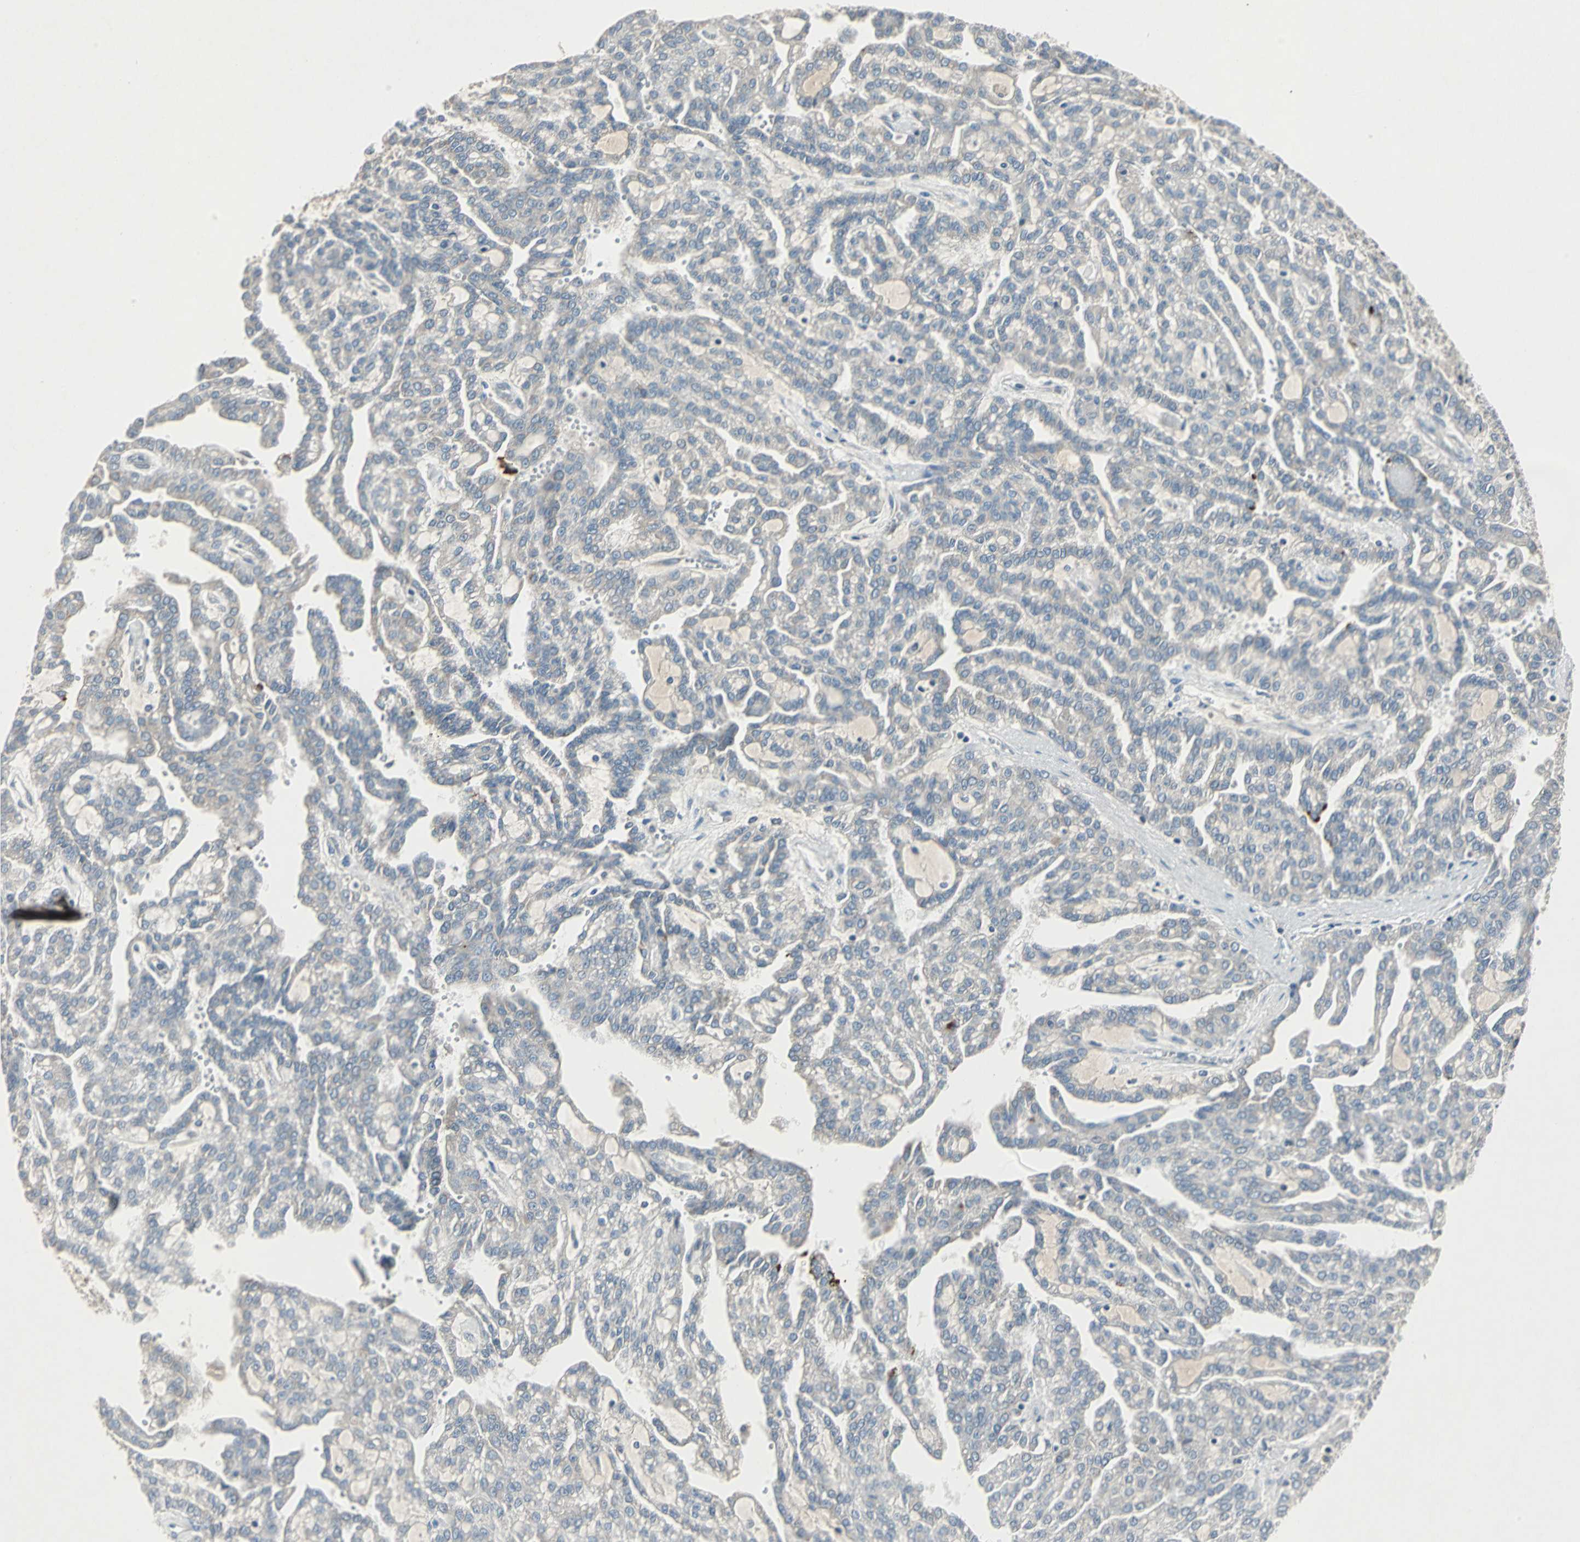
{"staining": {"intensity": "weak", "quantity": "<25%", "location": "cytoplasmic/membranous"}, "tissue": "renal cancer", "cell_type": "Tumor cells", "image_type": "cancer", "snomed": [{"axis": "morphology", "description": "Adenocarcinoma, NOS"}, {"axis": "topography", "description": "Kidney"}], "caption": "A photomicrograph of human renal cancer (adenocarcinoma) is negative for staining in tumor cells.", "gene": "SLC2A13", "patient": {"sex": "male", "age": 63}}